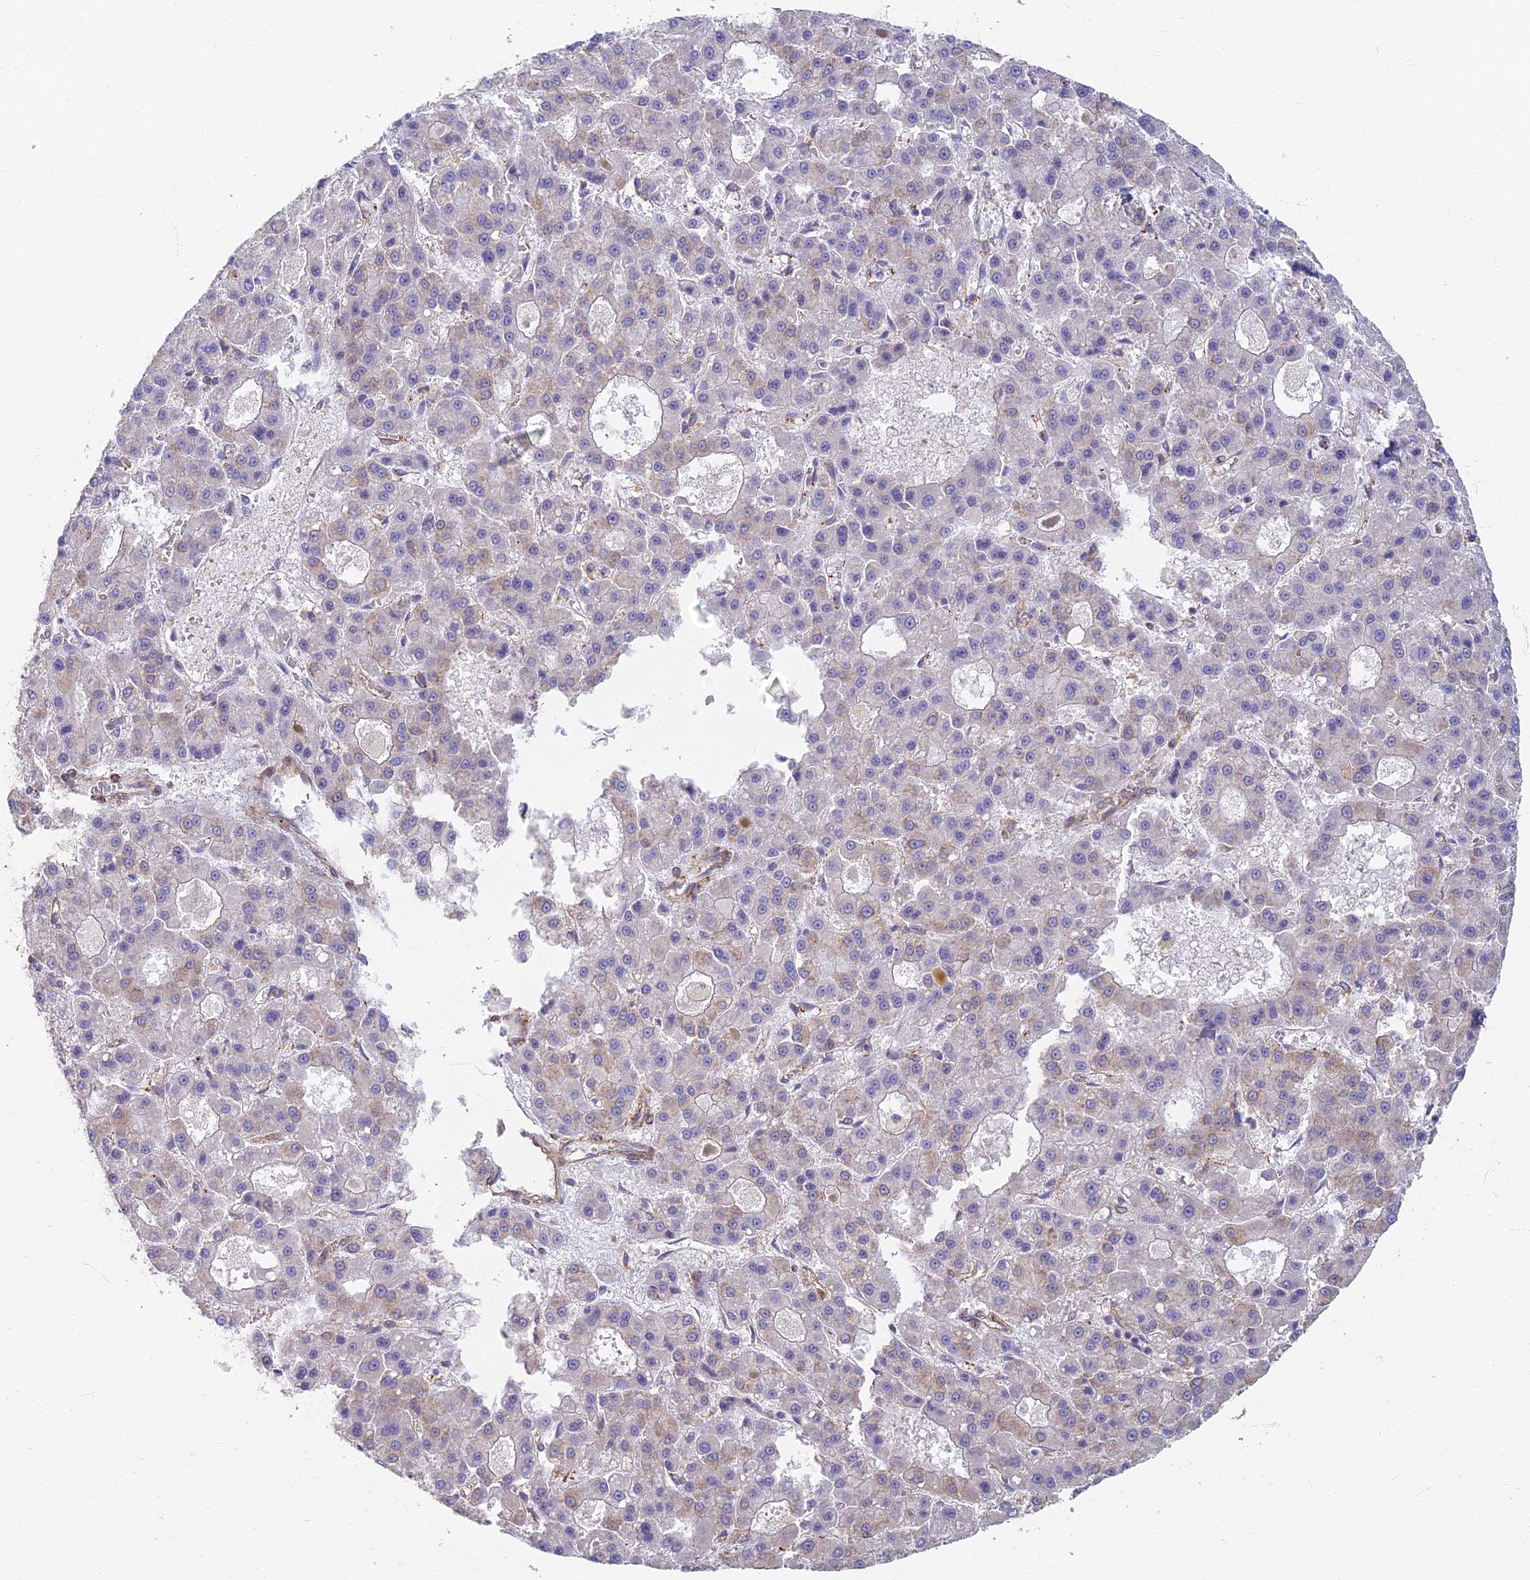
{"staining": {"intensity": "negative", "quantity": "none", "location": "none"}, "tissue": "liver cancer", "cell_type": "Tumor cells", "image_type": "cancer", "snomed": [{"axis": "morphology", "description": "Carcinoma, Hepatocellular, NOS"}, {"axis": "topography", "description": "Liver"}], "caption": "A photomicrograph of liver cancer stained for a protein demonstrates no brown staining in tumor cells.", "gene": "RBSN", "patient": {"sex": "male", "age": 70}}